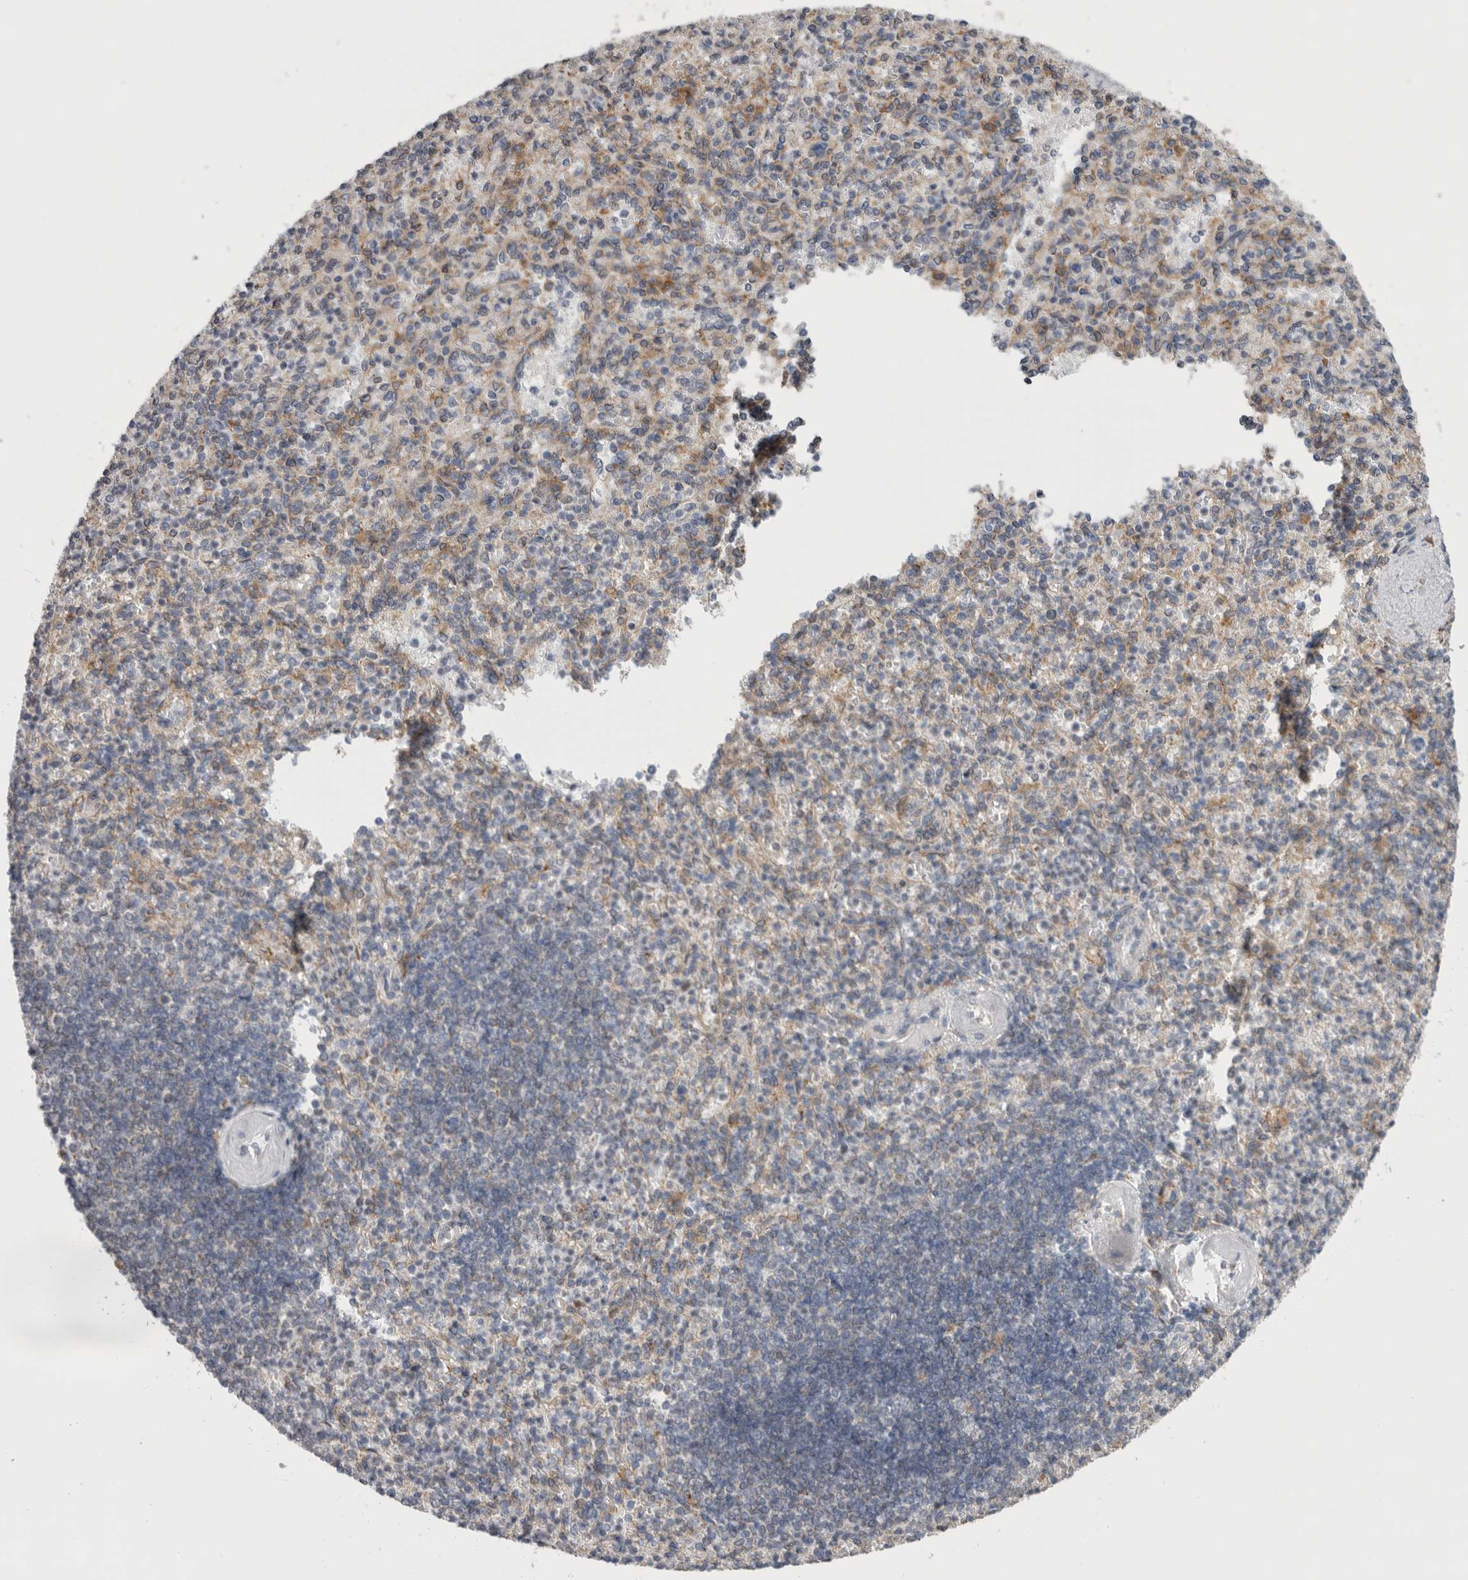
{"staining": {"intensity": "negative", "quantity": "none", "location": "none"}, "tissue": "spleen", "cell_type": "Cells in red pulp", "image_type": "normal", "snomed": [{"axis": "morphology", "description": "Normal tissue, NOS"}, {"axis": "topography", "description": "Spleen"}], "caption": "The immunohistochemistry (IHC) histopathology image has no significant staining in cells in red pulp of spleen. (DAB immunohistochemistry (IHC) visualized using brightfield microscopy, high magnification).", "gene": "GANAB", "patient": {"sex": "female", "age": 74}}